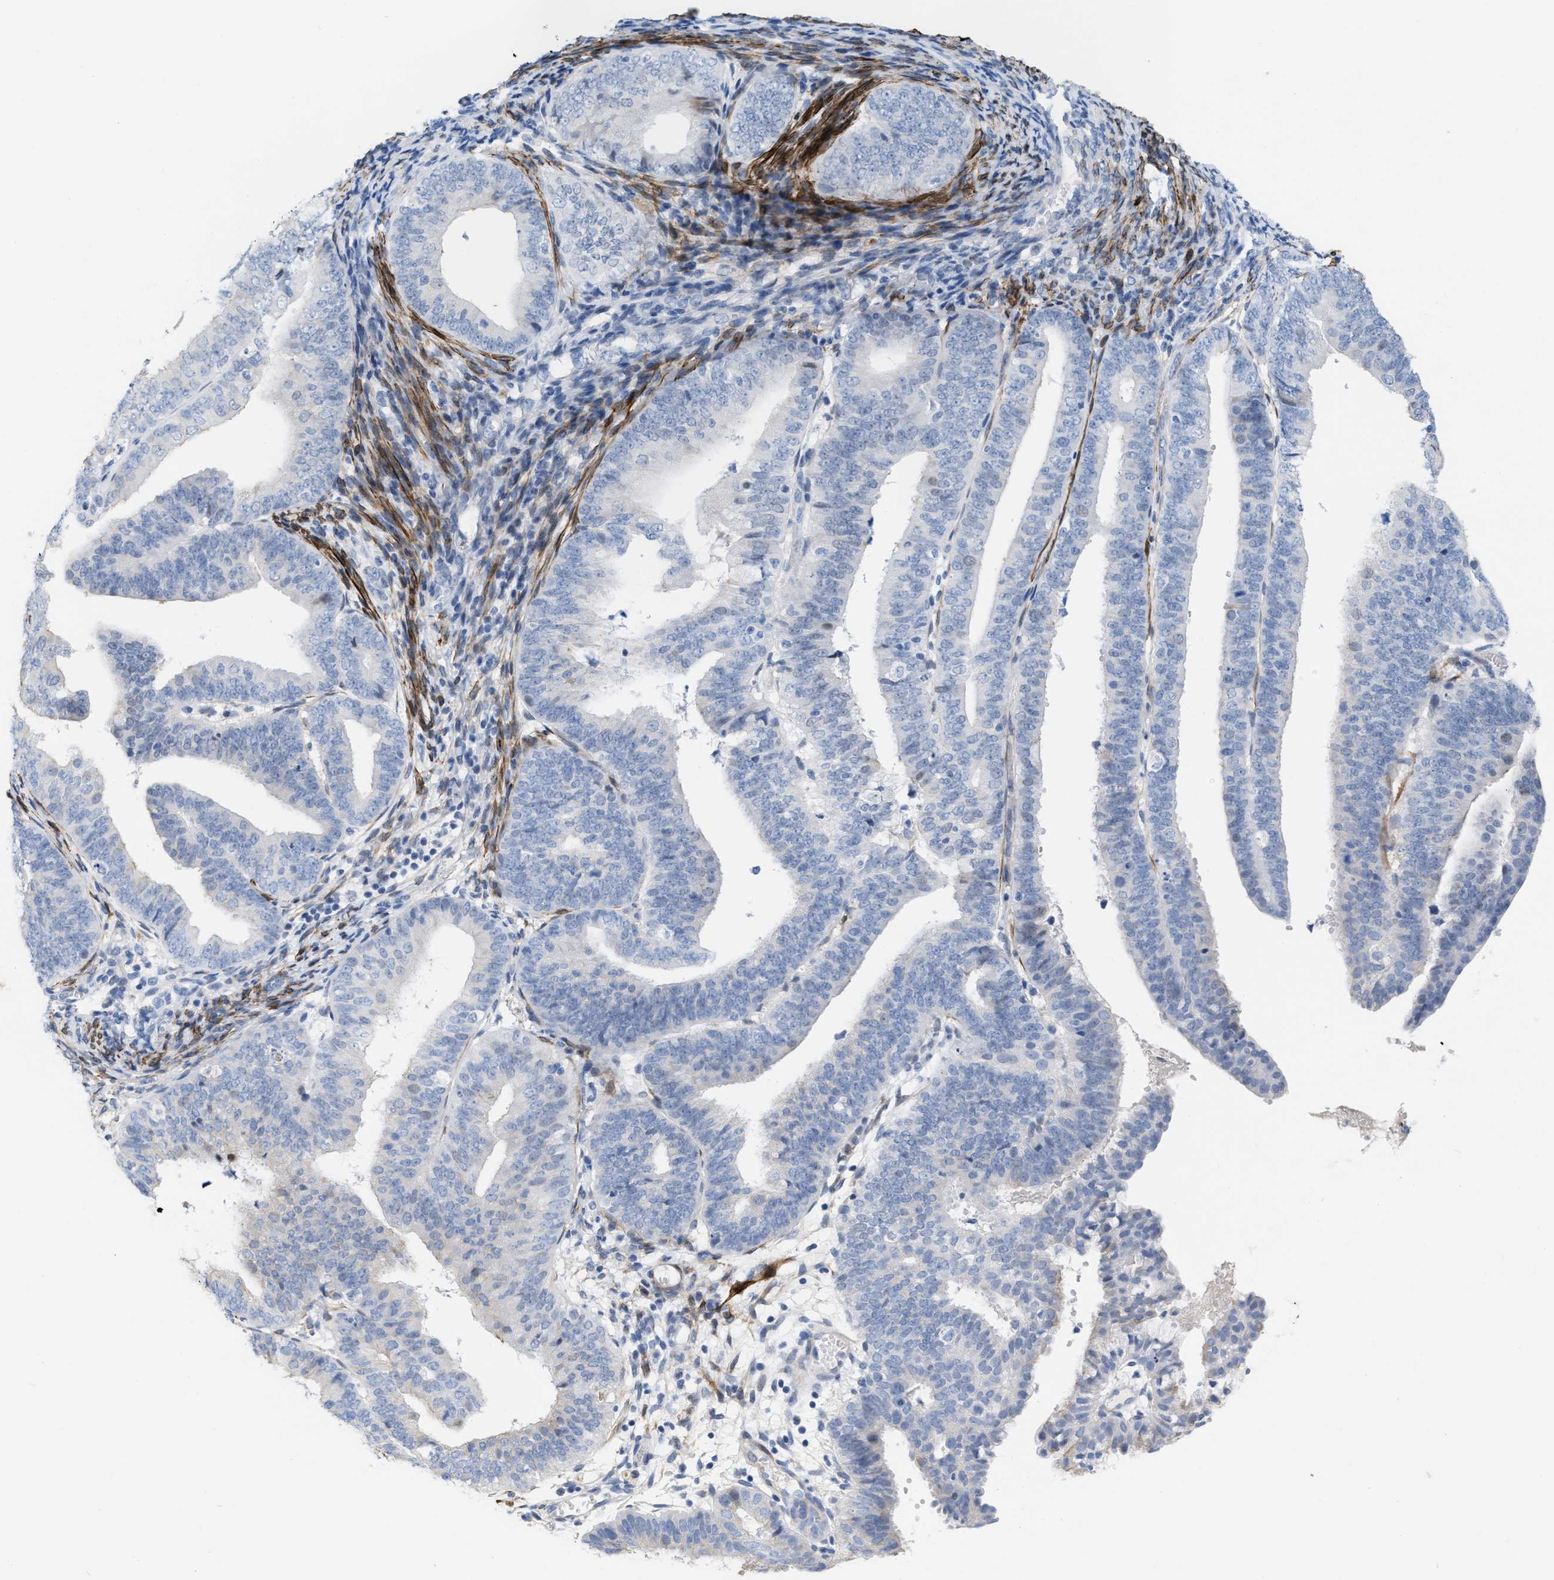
{"staining": {"intensity": "negative", "quantity": "none", "location": "none"}, "tissue": "endometrial cancer", "cell_type": "Tumor cells", "image_type": "cancer", "snomed": [{"axis": "morphology", "description": "Adenocarcinoma, NOS"}, {"axis": "topography", "description": "Endometrium"}], "caption": "Tumor cells show no significant protein staining in endometrial cancer.", "gene": "TAGLN", "patient": {"sex": "female", "age": 63}}